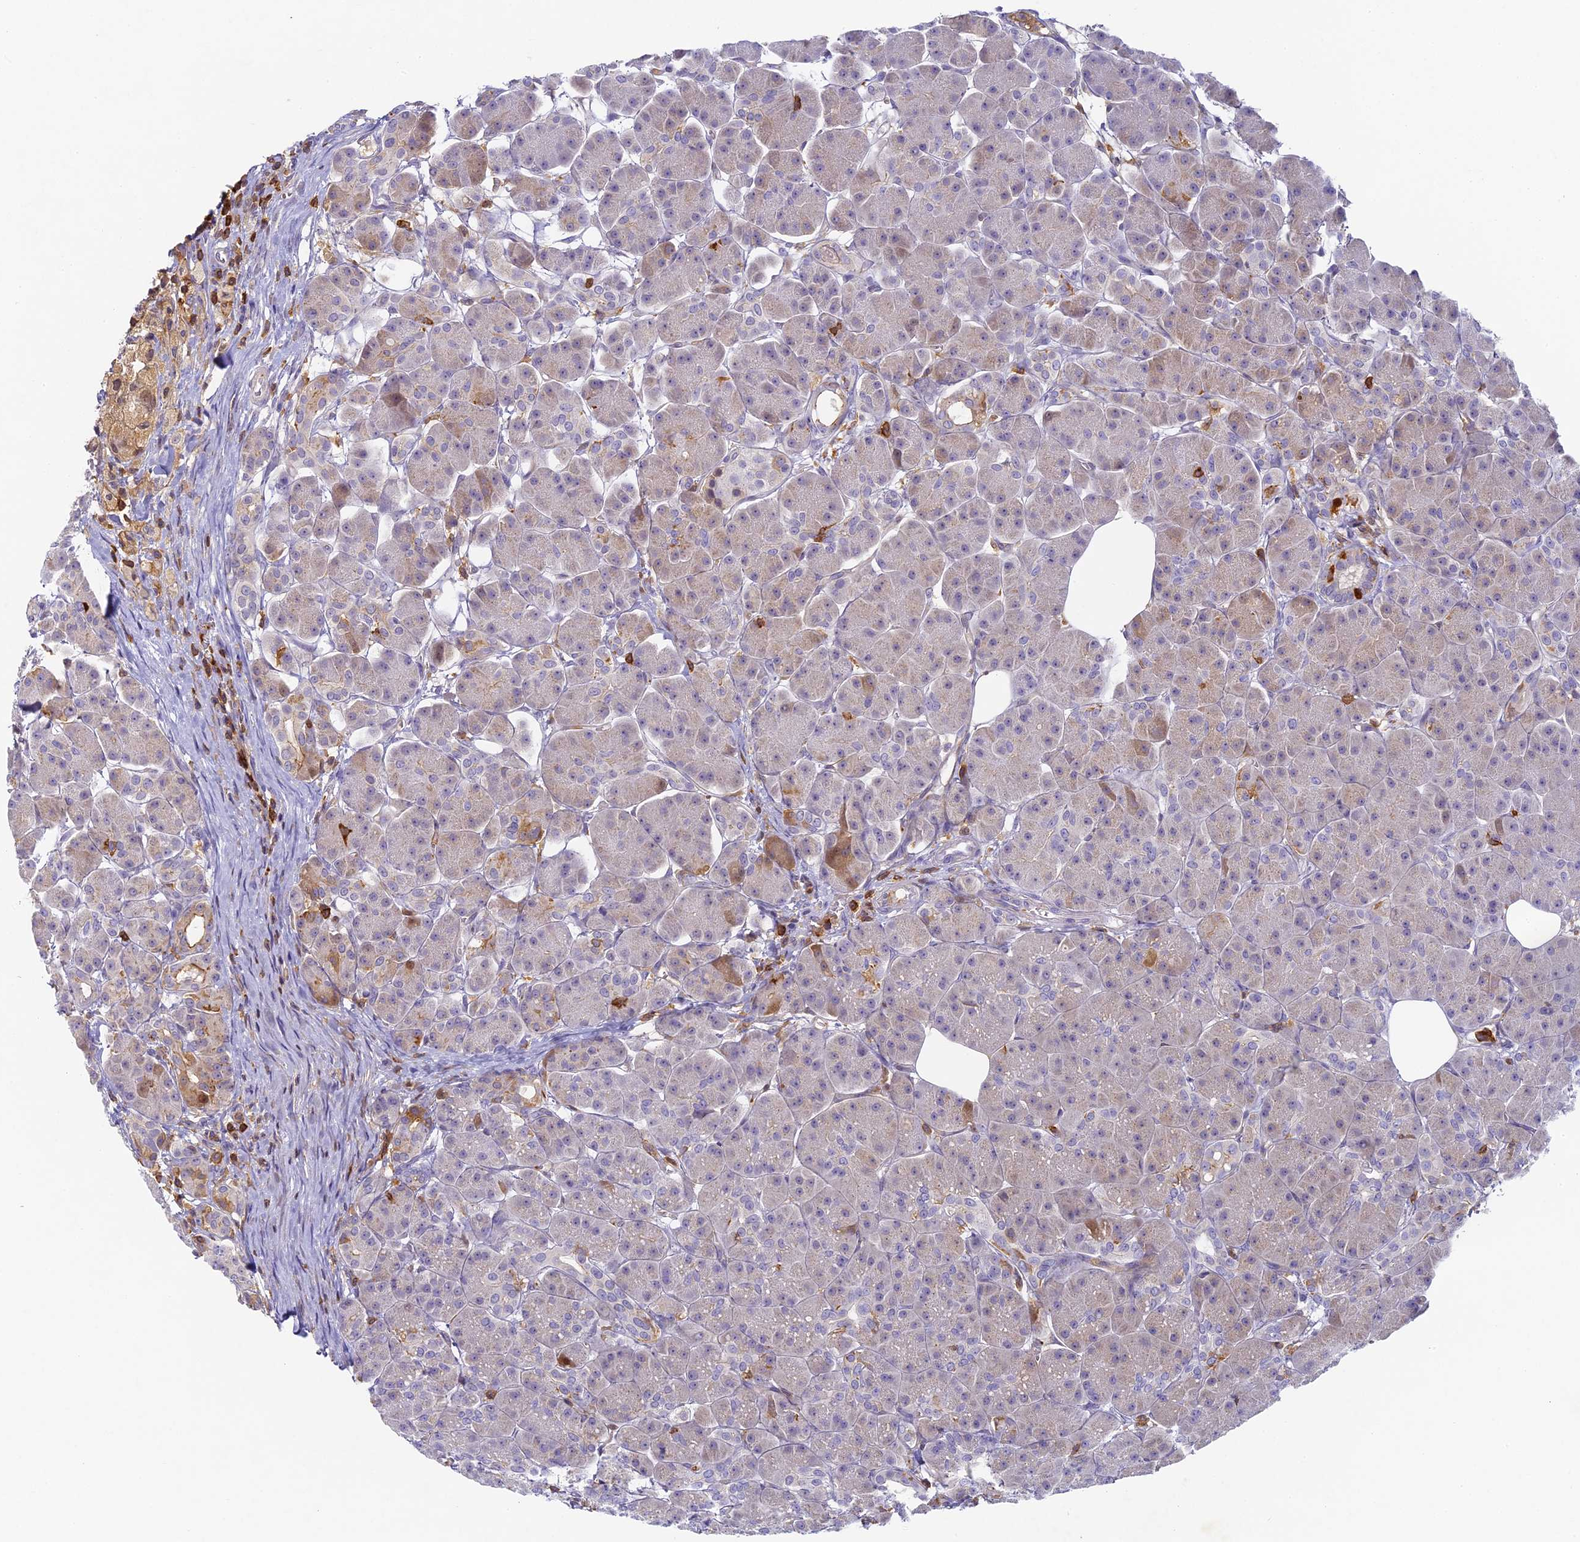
{"staining": {"intensity": "moderate", "quantity": "25%-75%", "location": "cytoplasmic/membranous"}, "tissue": "pancreas", "cell_type": "Exocrine glandular cells", "image_type": "normal", "snomed": [{"axis": "morphology", "description": "Normal tissue, NOS"}, {"axis": "topography", "description": "Pancreas"}], "caption": "The micrograph reveals a brown stain indicating the presence of a protein in the cytoplasmic/membranous of exocrine glandular cells in pancreas. (Brightfield microscopy of DAB IHC at high magnification).", "gene": "FYB1", "patient": {"sex": "male", "age": 63}}